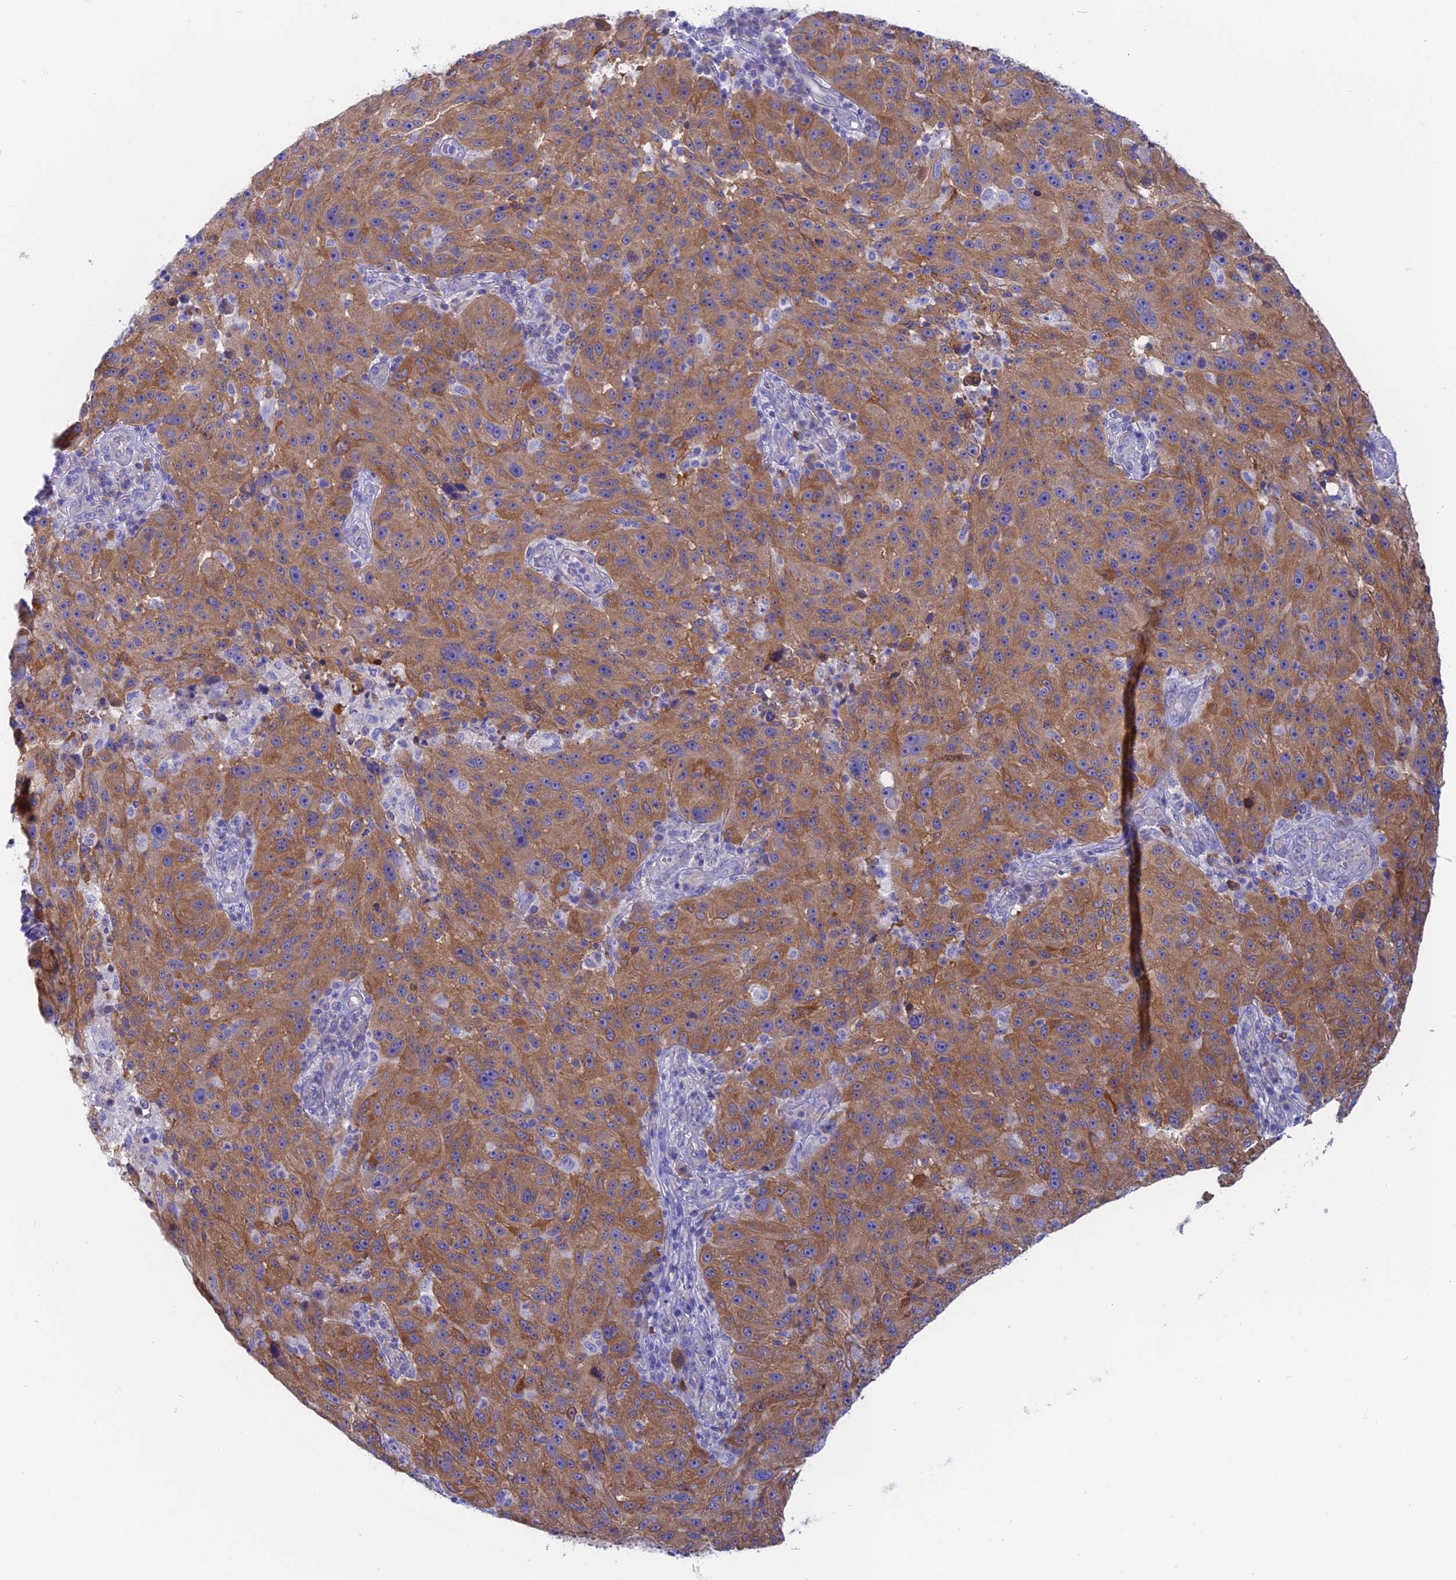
{"staining": {"intensity": "moderate", "quantity": ">75%", "location": "cytoplasmic/membranous"}, "tissue": "melanoma", "cell_type": "Tumor cells", "image_type": "cancer", "snomed": [{"axis": "morphology", "description": "Malignant melanoma, NOS"}, {"axis": "topography", "description": "Skin"}], "caption": "The image reveals a brown stain indicating the presence of a protein in the cytoplasmic/membranous of tumor cells in malignant melanoma. (brown staining indicates protein expression, while blue staining denotes nuclei).", "gene": "LZTFL1", "patient": {"sex": "male", "age": 53}}